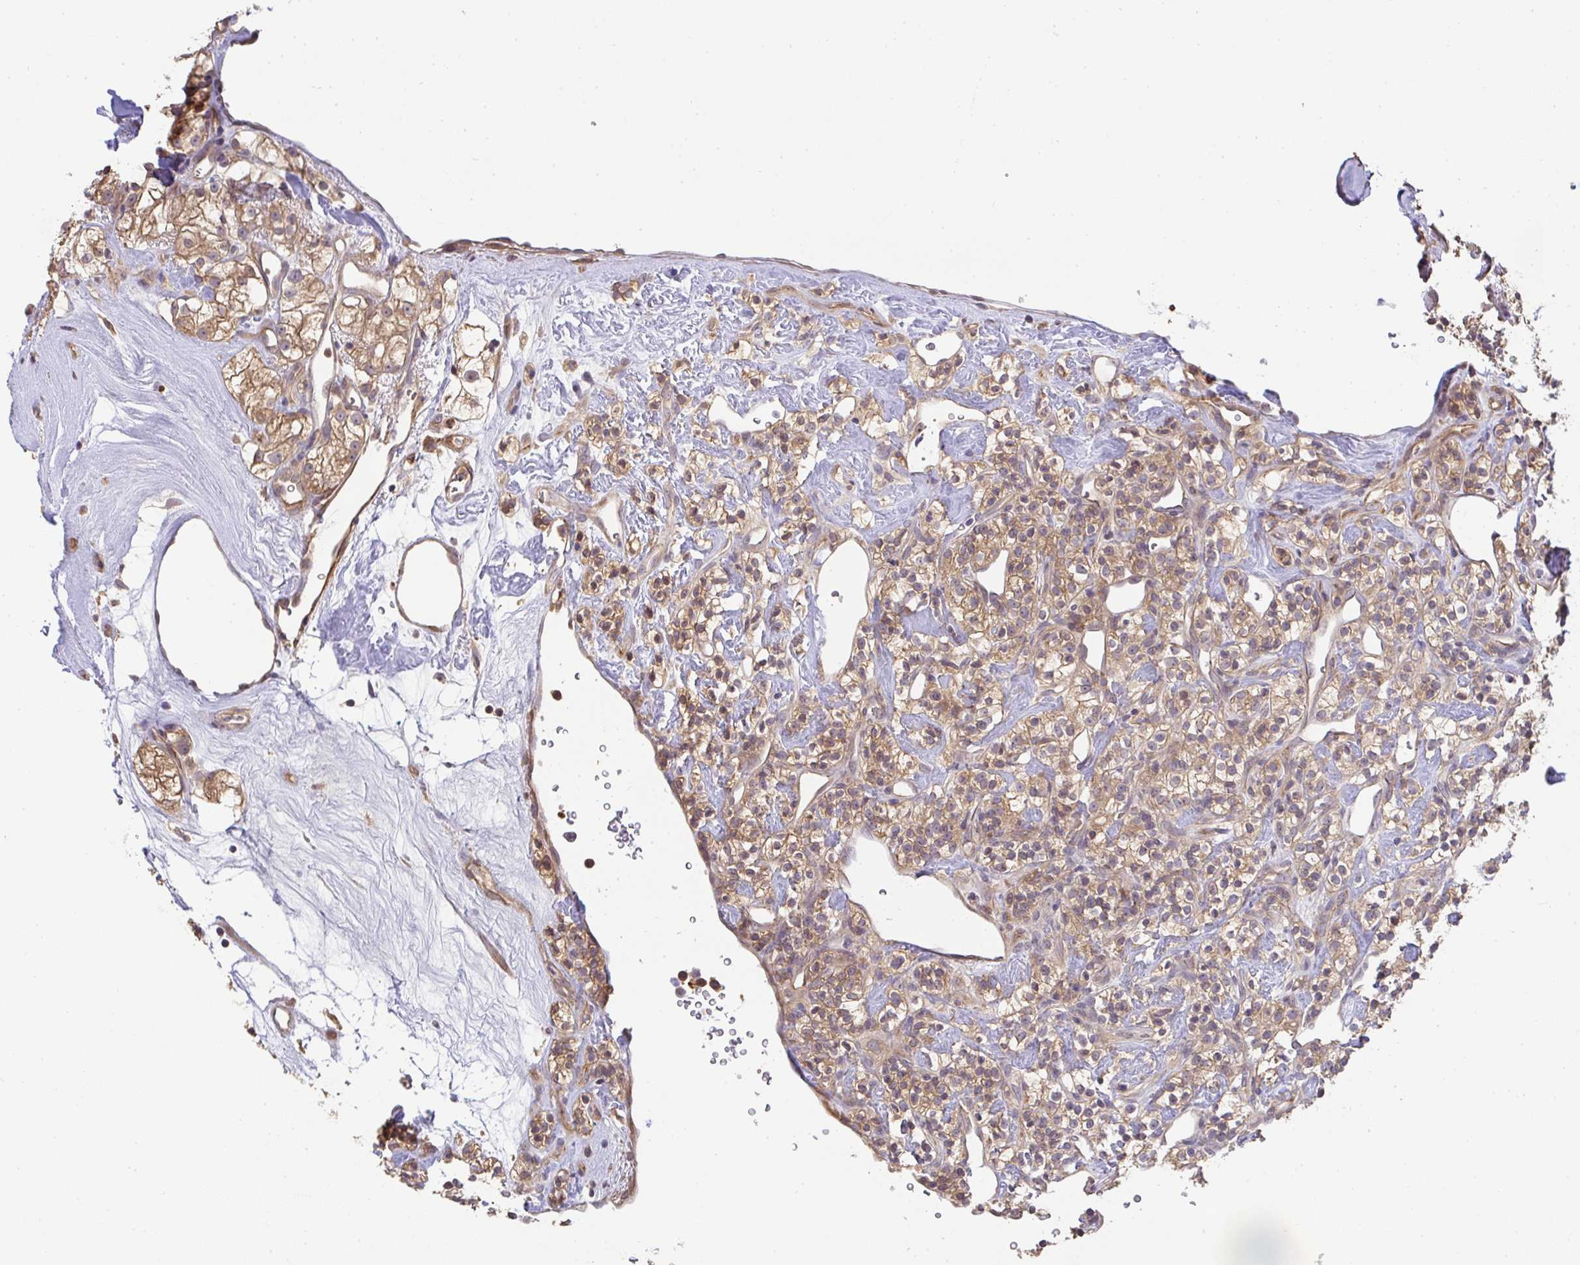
{"staining": {"intensity": "moderate", "quantity": ">75%", "location": "cytoplasmic/membranous"}, "tissue": "renal cancer", "cell_type": "Tumor cells", "image_type": "cancer", "snomed": [{"axis": "morphology", "description": "Adenocarcinoma, NOS"}, {"axis": "topography", "description": "Kidney"}], "caption": "DAB immunohistochemical staining of human renal cancer (adenocarcinoma) exhibits moderate cytoplasmic/membranous protein staining in about >75% of tumor cells.", "gene": "EEF1AKMT1", "patient": {"sex": "male", "age": 77}}